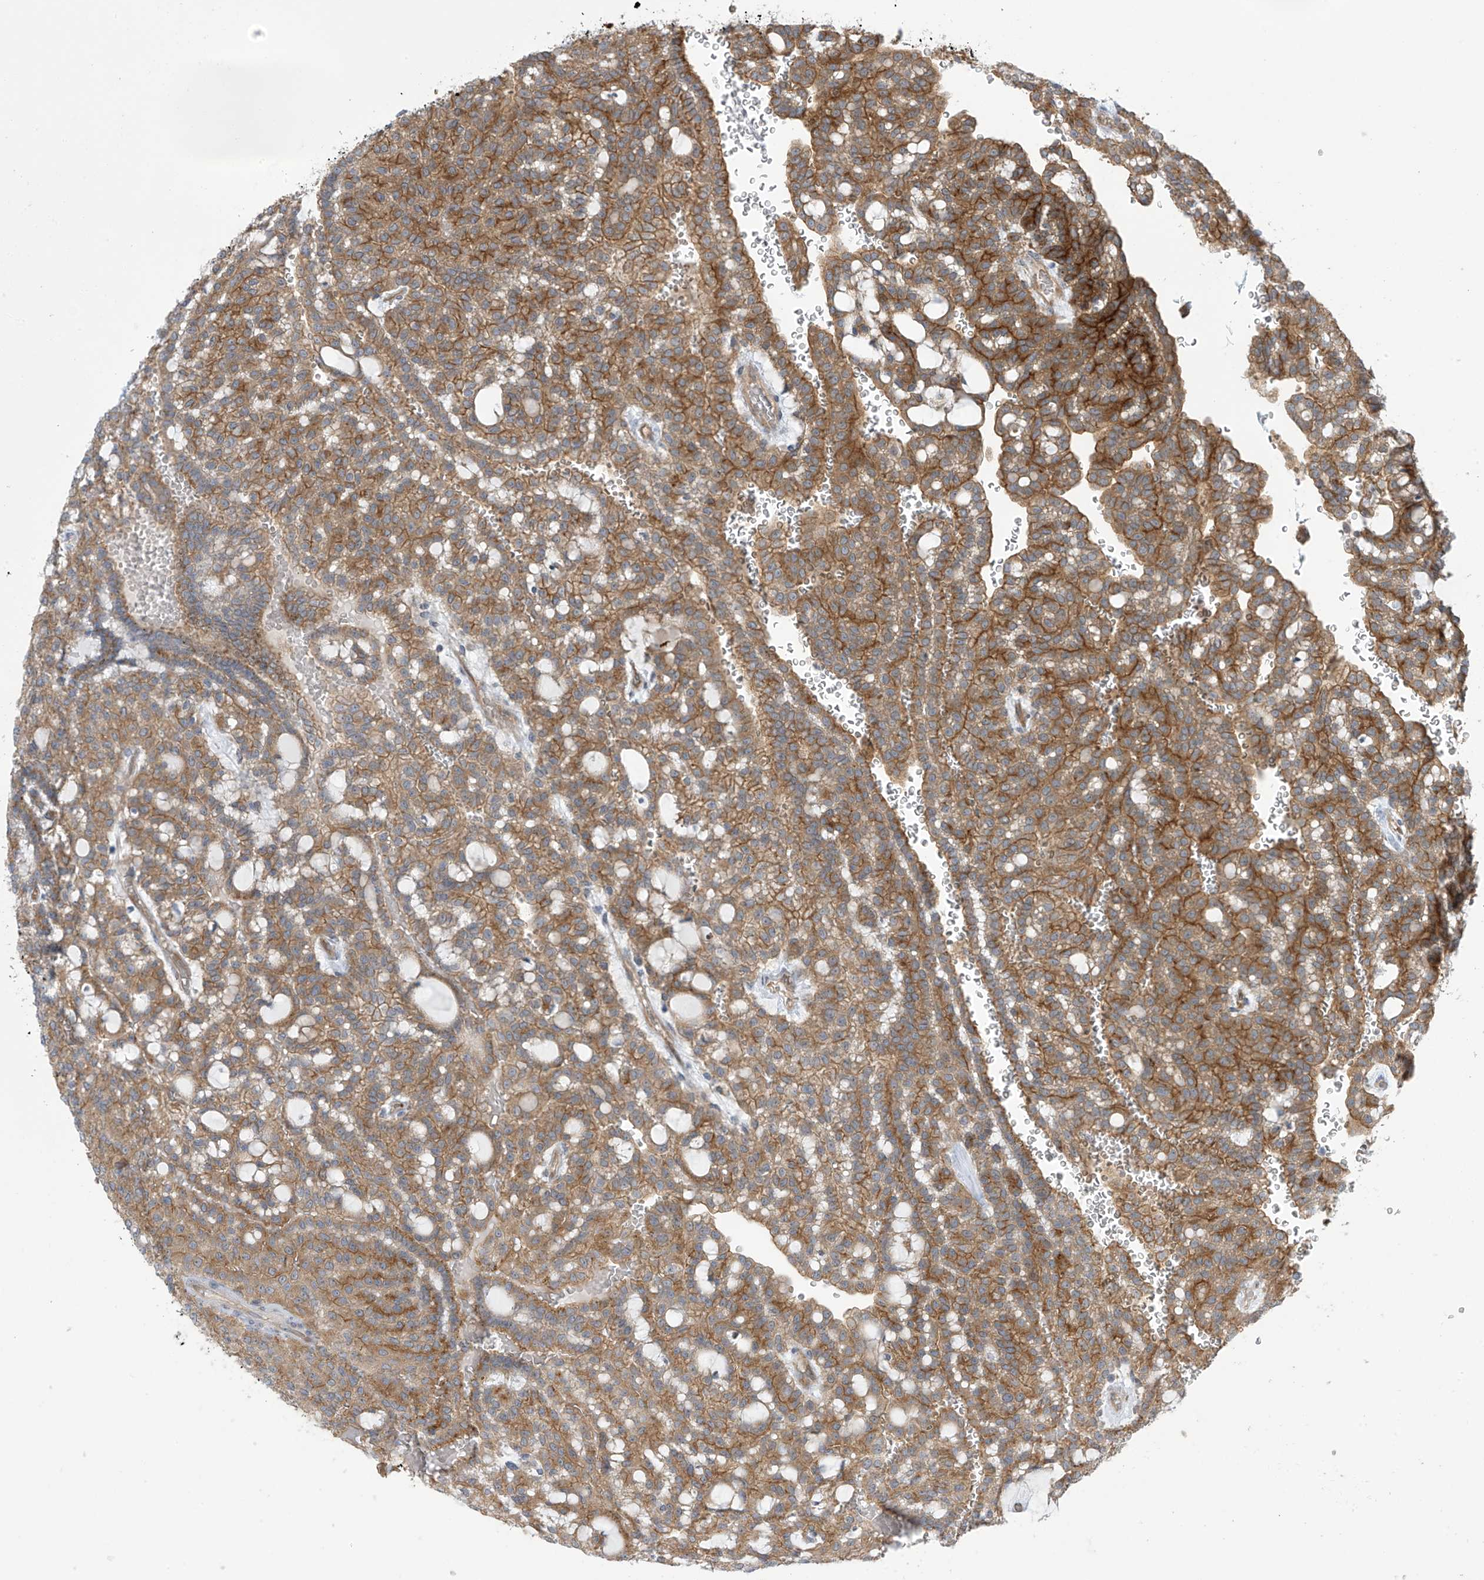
{"staining": {"intensity": "strong", "quantity": ">75%", "location": "cytoplasmic/membranous"}, "tissue": "renal cancer", "cell_type": "Tumor cells", "image_type": "cancer", "snomed": [{"axis": "morphology", "description": "Adenocarcinoma, NOS"}, {"axis": "topography", "description": "Kidney"}], "caption": "Protein expression analysis of human adenocarcinoma (renal) reveals strong cytoplasmic/membranous staining in about >75% of tumor cells.", "gene": "KIAA1522", "patient": {"sex": "male", "age": 63}}